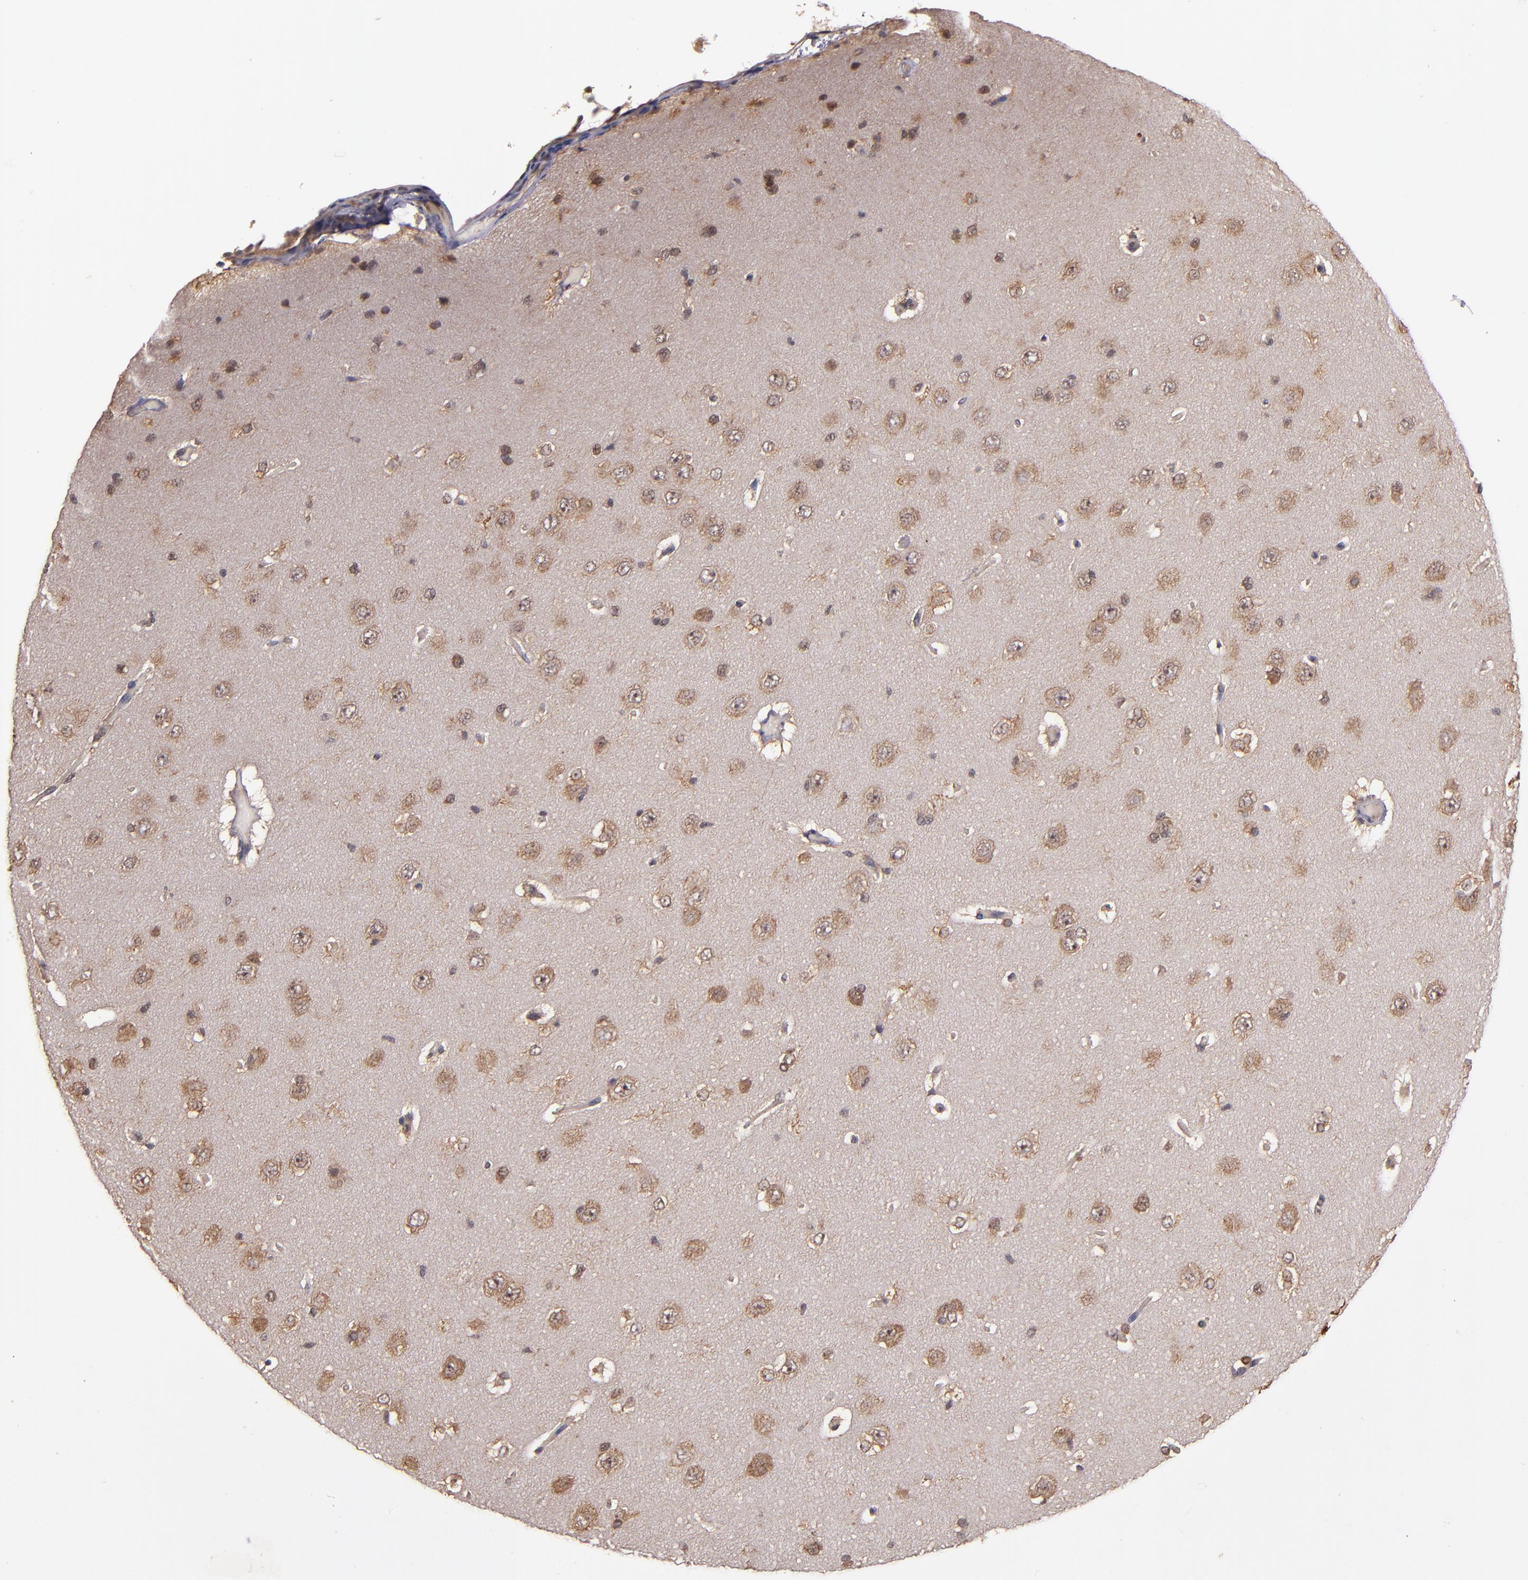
{"staining": {"intensity": "weak", "quantity": "25%-75%", "location": "cytoplasmic/membranous"}, "tissue": "cerebral cortex", "cell_type": "Endothelial cells", "image_type": "normal", "snomed": [{"axis": "morphology", "description": "Normal tissue, NOS"}, {"axis": "topography", "description": "Cerebral cortex"}], "caption": "The photomicrograph exhibits a brown stain indicating the presence of a protein in the cytoplasmic/membranous of endothelial cells in cerebral cortex.", "gene": "RIOK3", "patient": {"sex": "female", "age": 45}}